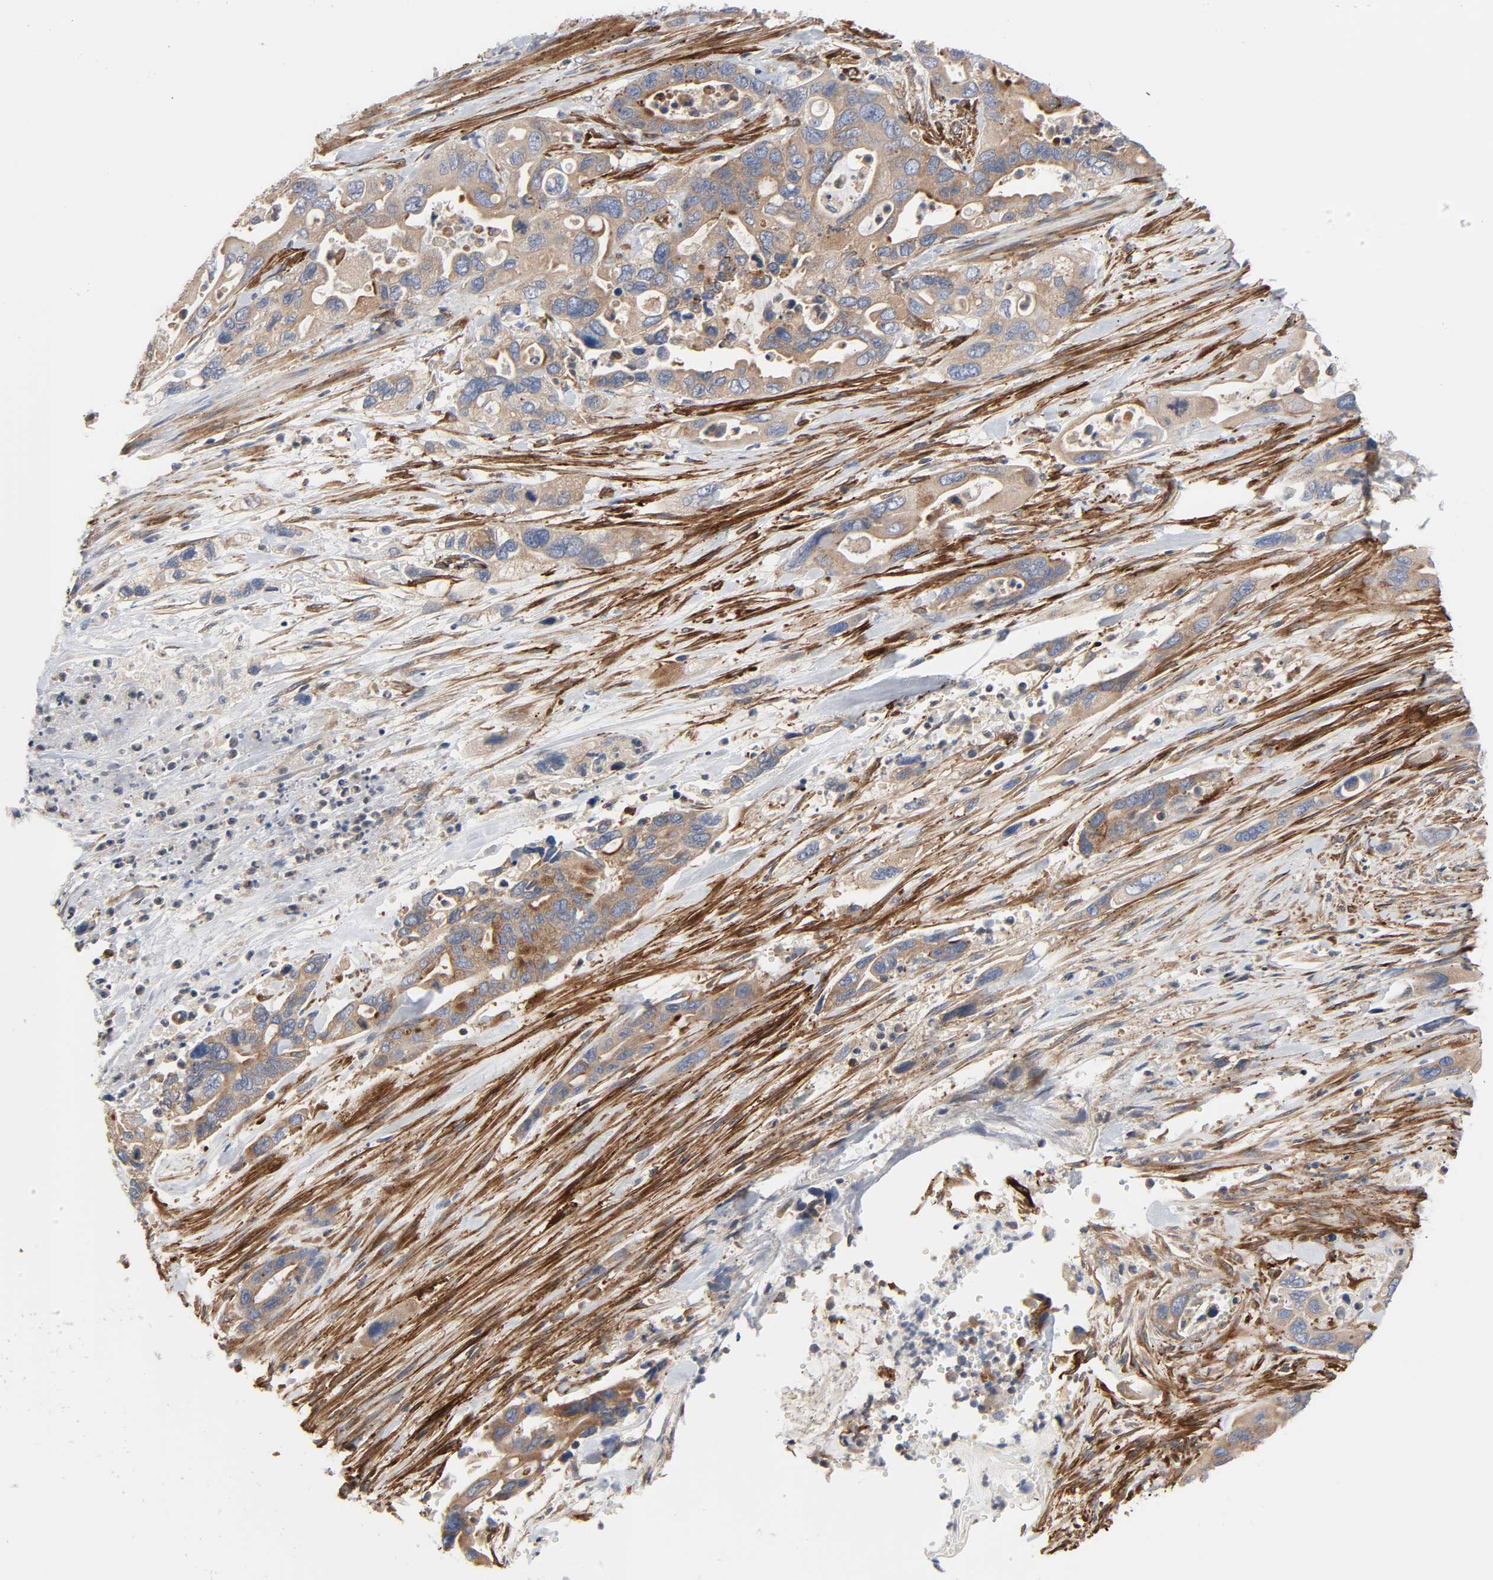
{"staining": {"intensity": "moderate", "quantity": ">75%", "location": "cytoplasmic/membranous"}, "tissue": "pancreatic cancer", "cell_type": "Tumor cells", "image_type": "cancer", "snomed": [{"axis": "morphology", "description": "Adenocarcinoma, NOS"}, {"axis": "topography", "description": "Pancreas"}], "caption": "There is medium levels of moderate cytoplasmic/membranous expression in tumor cells of pancreatic cancer, as demonstrated by immunohistochemical staining (brown color).", "gene": "ARHGAP1", "patient": {"sex": "female", "age": 71}}